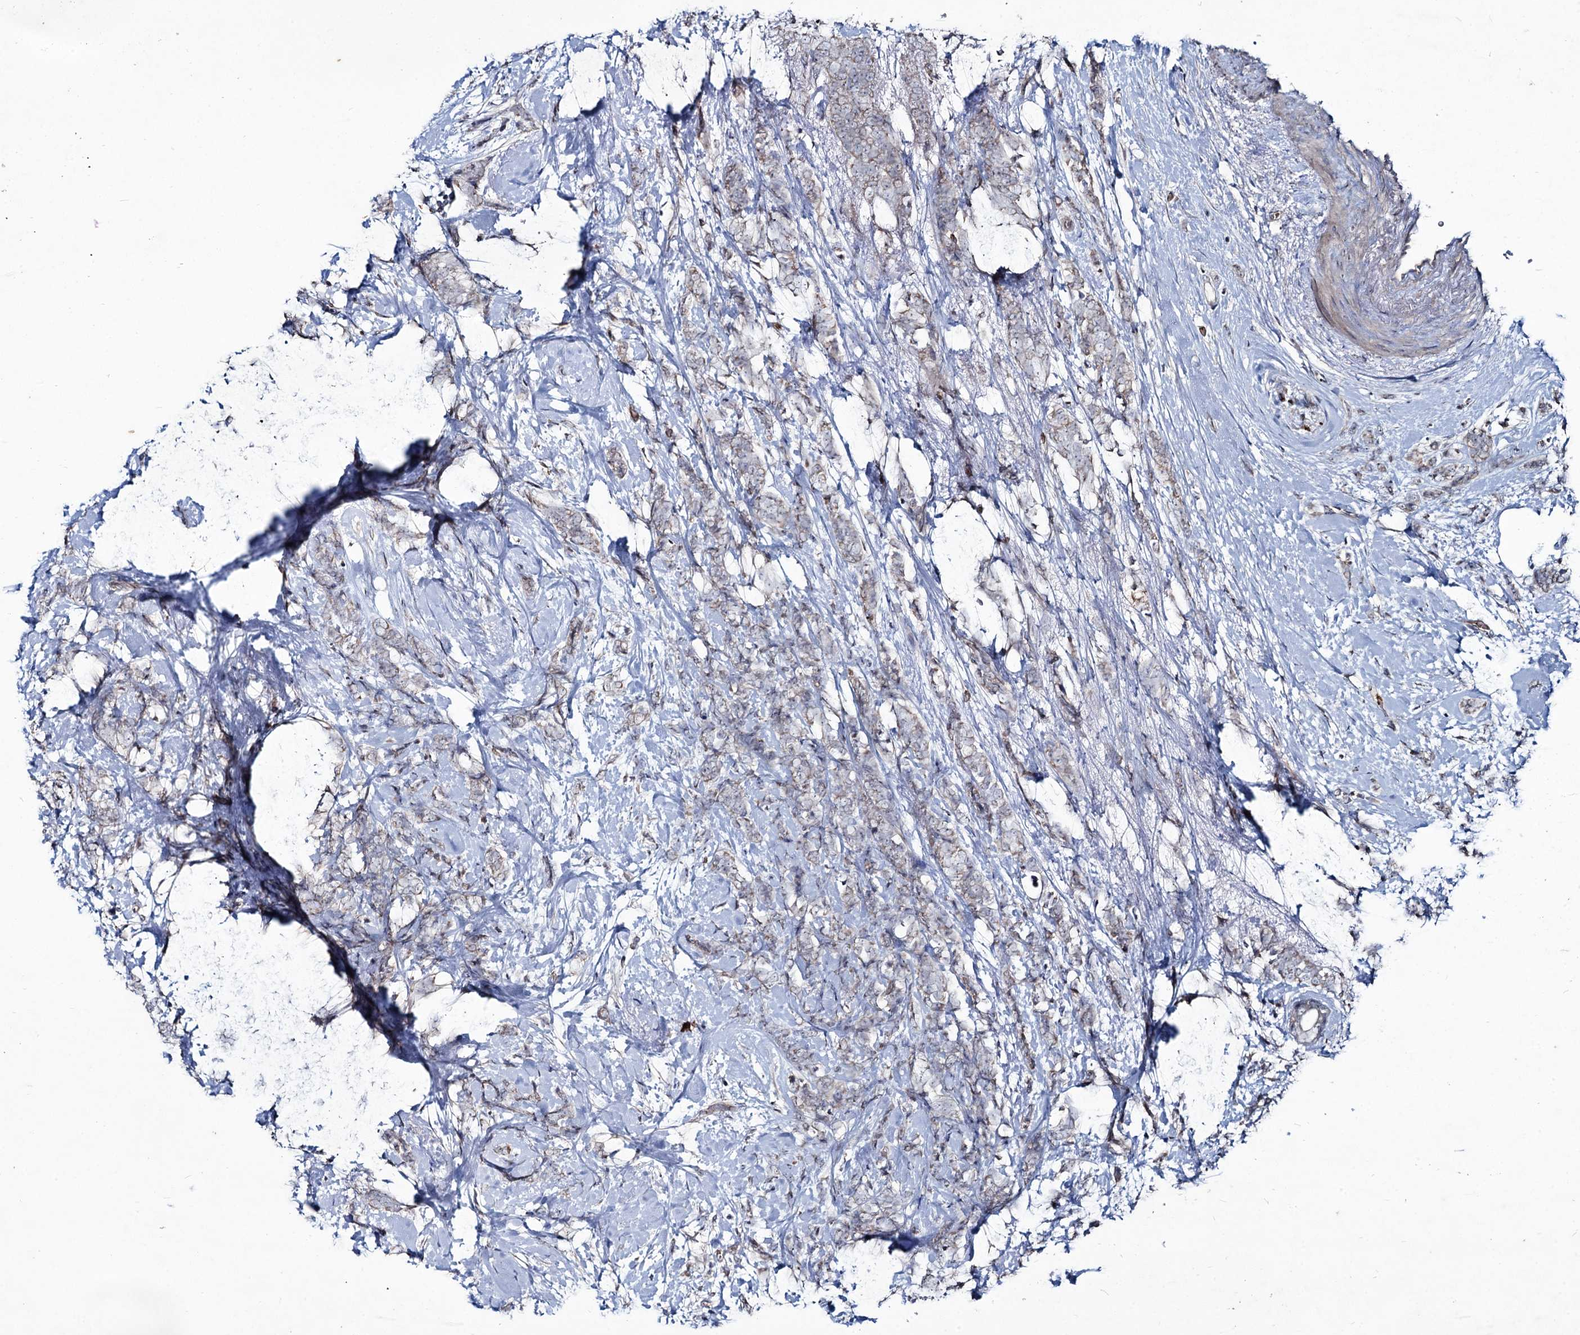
{"staining": {"intensity": "weak", "quantity": "<25%", "location": "cytoplasmic/membranous"}, "tissue": "breast cancer", "cell_type": "Tumor cells", "image_type": "cancer", "snomed": [{"axis": "morphology", "description": "Lobular carcinoma"}, {"axis": "topography", "description": "Breast"}], "caption": "There is no significant expression in tumor cells of breast lobular carcinoma.", "gene": "RNF6", "patient": {"sex": "female", "age": 58}}